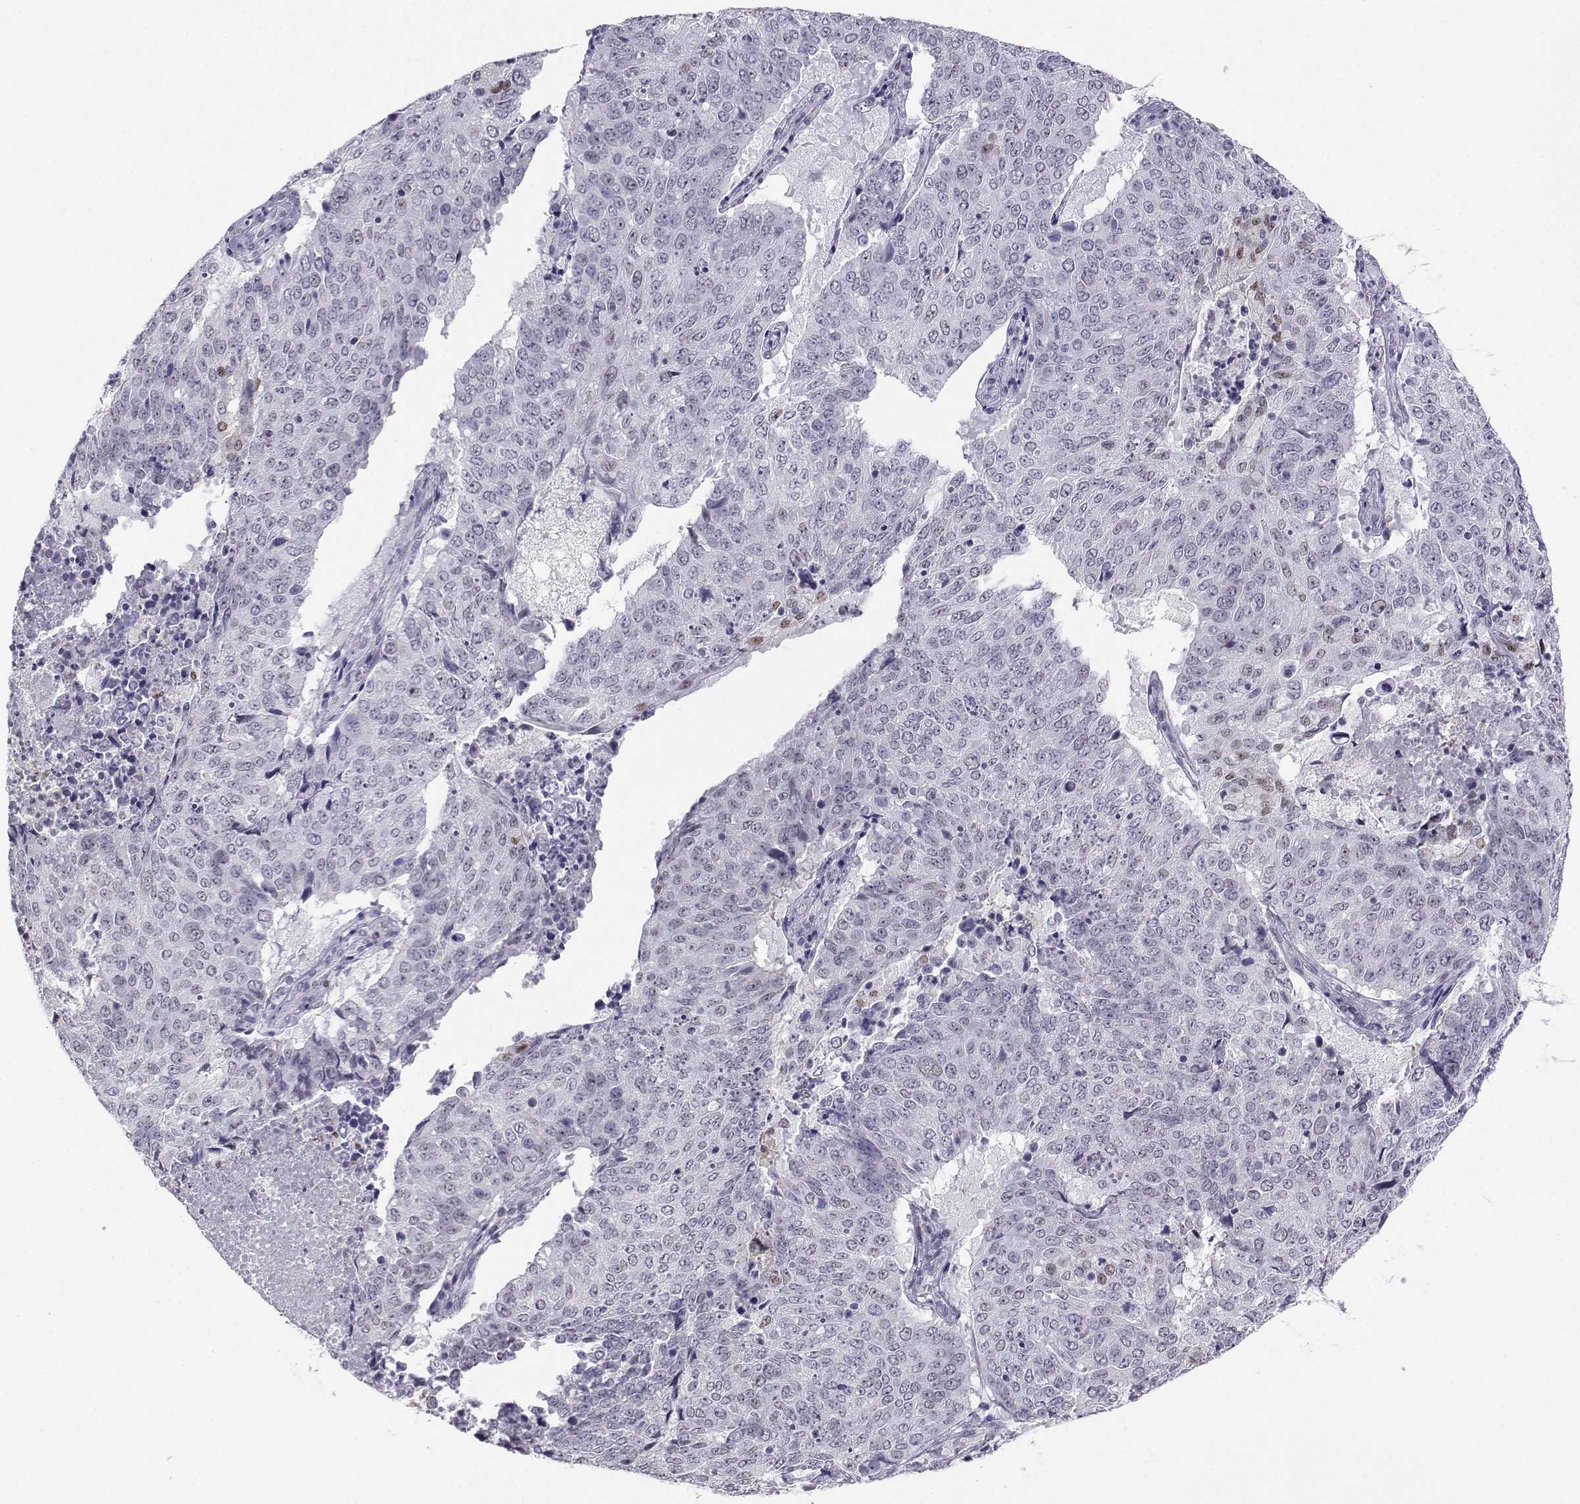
{"staining": {"intensity": "negative", "quantity": "none", "location": "none"}, "tissue": "lung cancer", "cell_type": "Tumor cells", "image_type": "cancer", "snomed": [{"axis": "morphology", "description": "Normal tissue, NOS"}, {"axis": "morphology", "description": "Squamous cell carcinoma, NOS"}, {"axis": "topography", "description": "Bronchus"}, {"axis": "topography", "description": "Lung"}], "caption": "Squamous cell carcinoma (lung) was stained to show a protein in brown. There is no significant staining in tumor cells.", "gene": "TEDC2", "patient": {"sex": "male", "age": 64}}